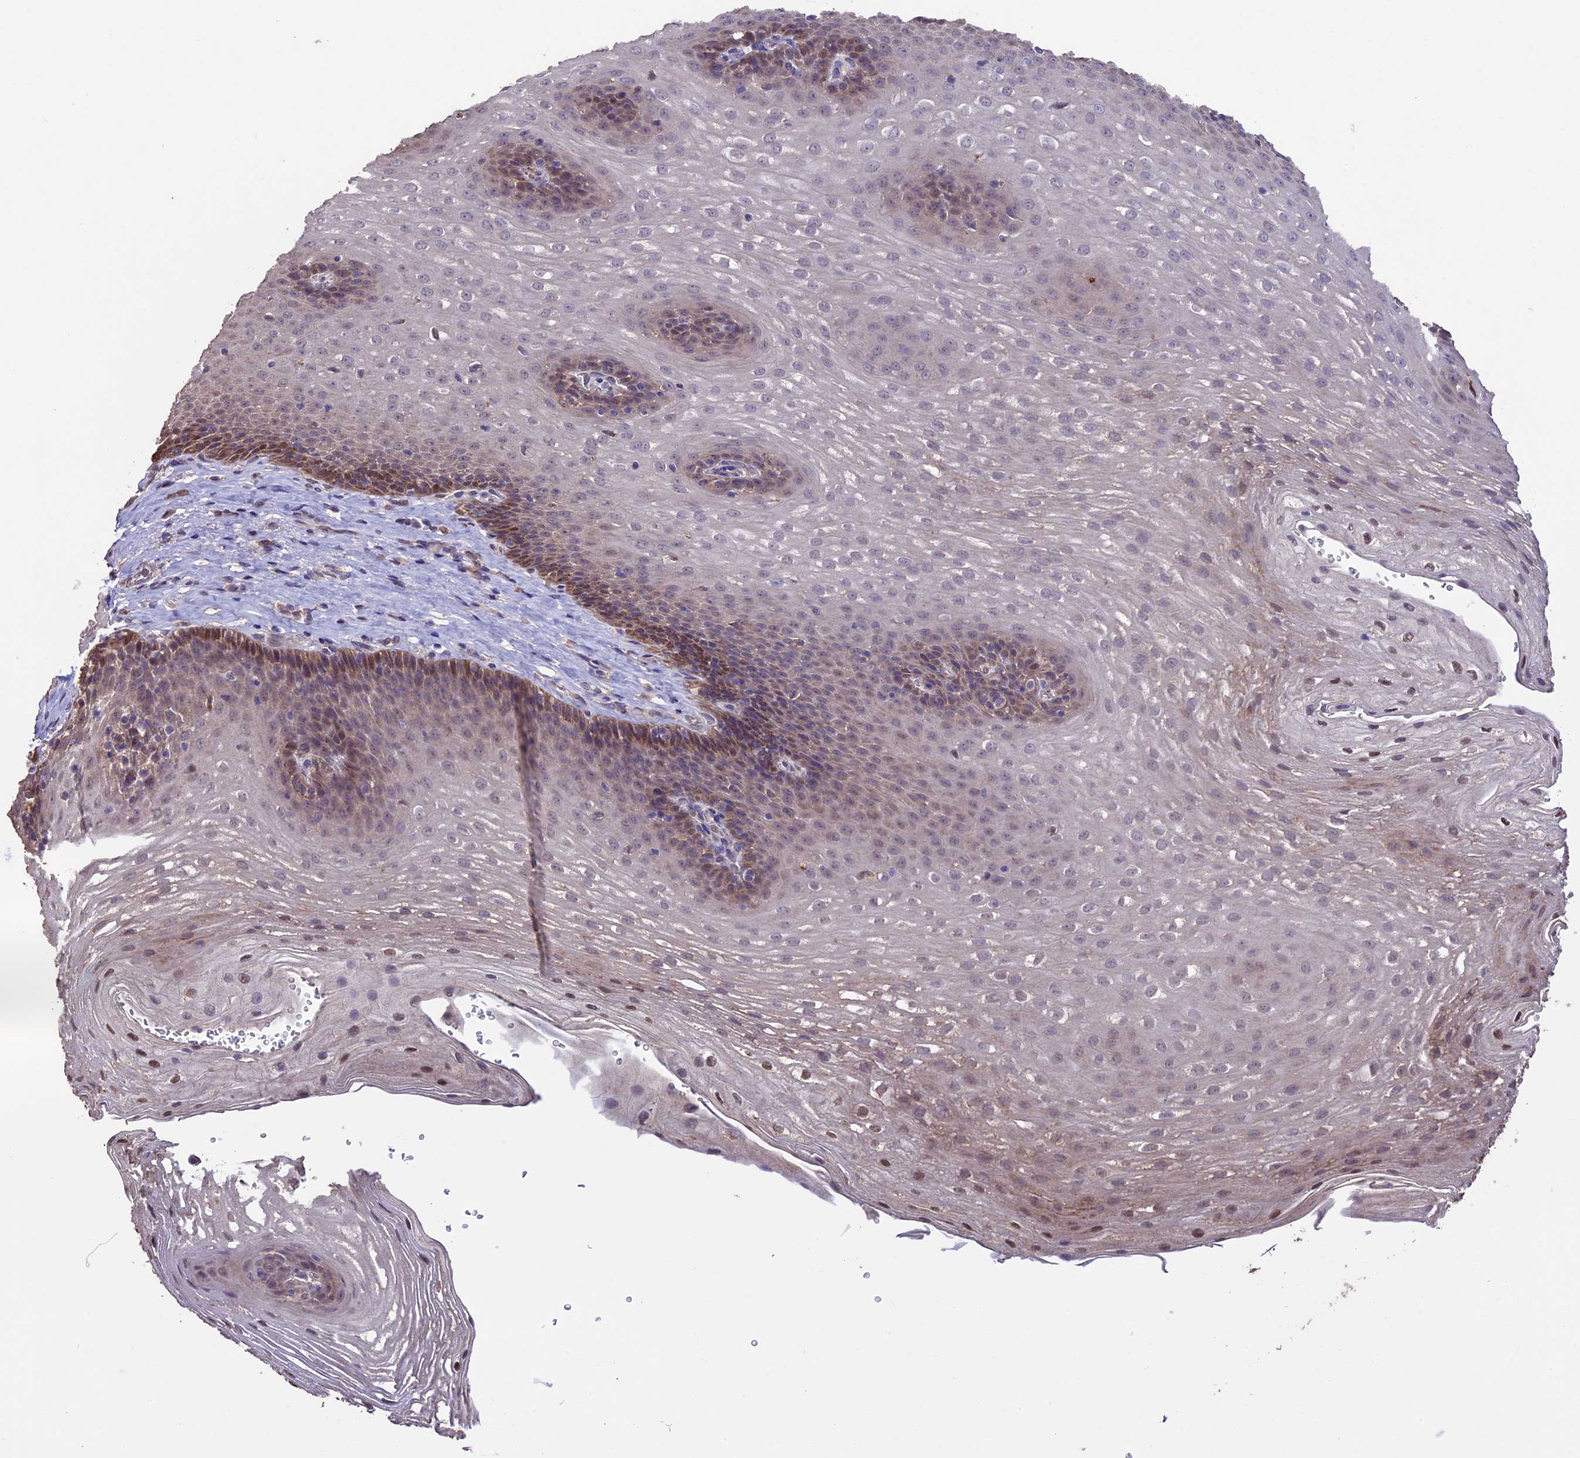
{"staining": {"intensity": "moderate", "quantity": "25%-75%", "location": "cytoplasmic/membranous,nuclear"}, "tissue": "esophagus", "cell_type": "Squamous epithelial cells", "image_type": "normal", "snomed": [{"axis": "morphology", "description": "Normal tissue, NOS"}, {"axis": "topography", "description": "Esophagus"}], "caption": "Moderate cytoplasmic/membranous,nuclear expression for a protein is seen in approximately 25%-75% of squamous epithelial cells of normal esophagus using immunohistochemistry.", "gene": "DIS3L", "patient": {"sex": "female", "age": 66}}